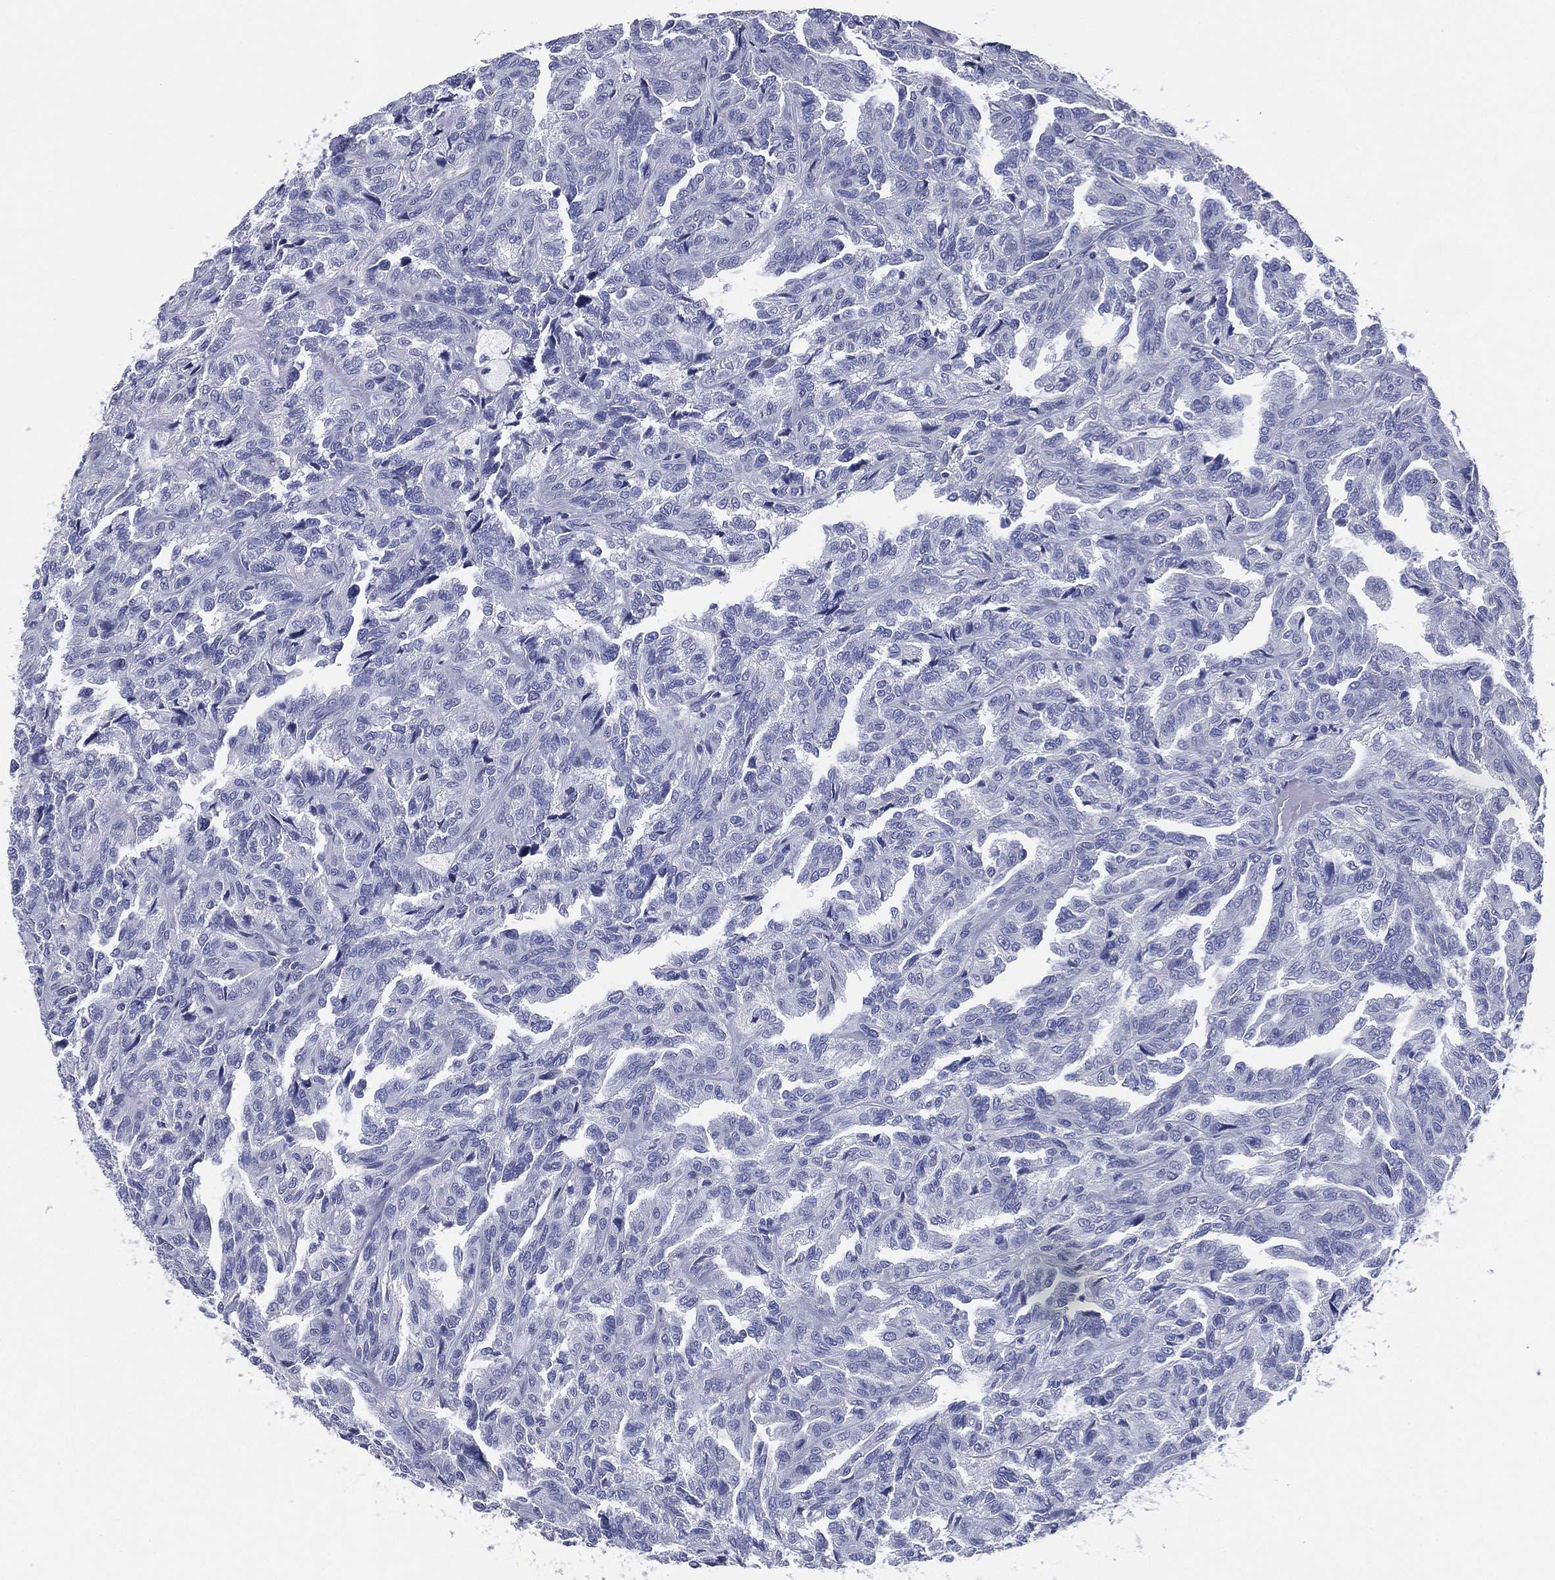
{"staining": {"intensity": "negative", "quantity": "none", "location": "none"}, "tissue": "renal cancer", "cell_type": "Tumor cells", "image_type": "cancer", "snomed": [{"axis": "morphology", "description": "Adenocarcinoma, NOS"}, {"axis": "topography", "description": "Kidney"}], "caption": "IHC histopathology image of human renal adenocarcinoma stained for a protein (brown), which displays no expression in tumor cells.", "gene": "RSPH4A", "patient": {"sex": "male", "age": 79}}